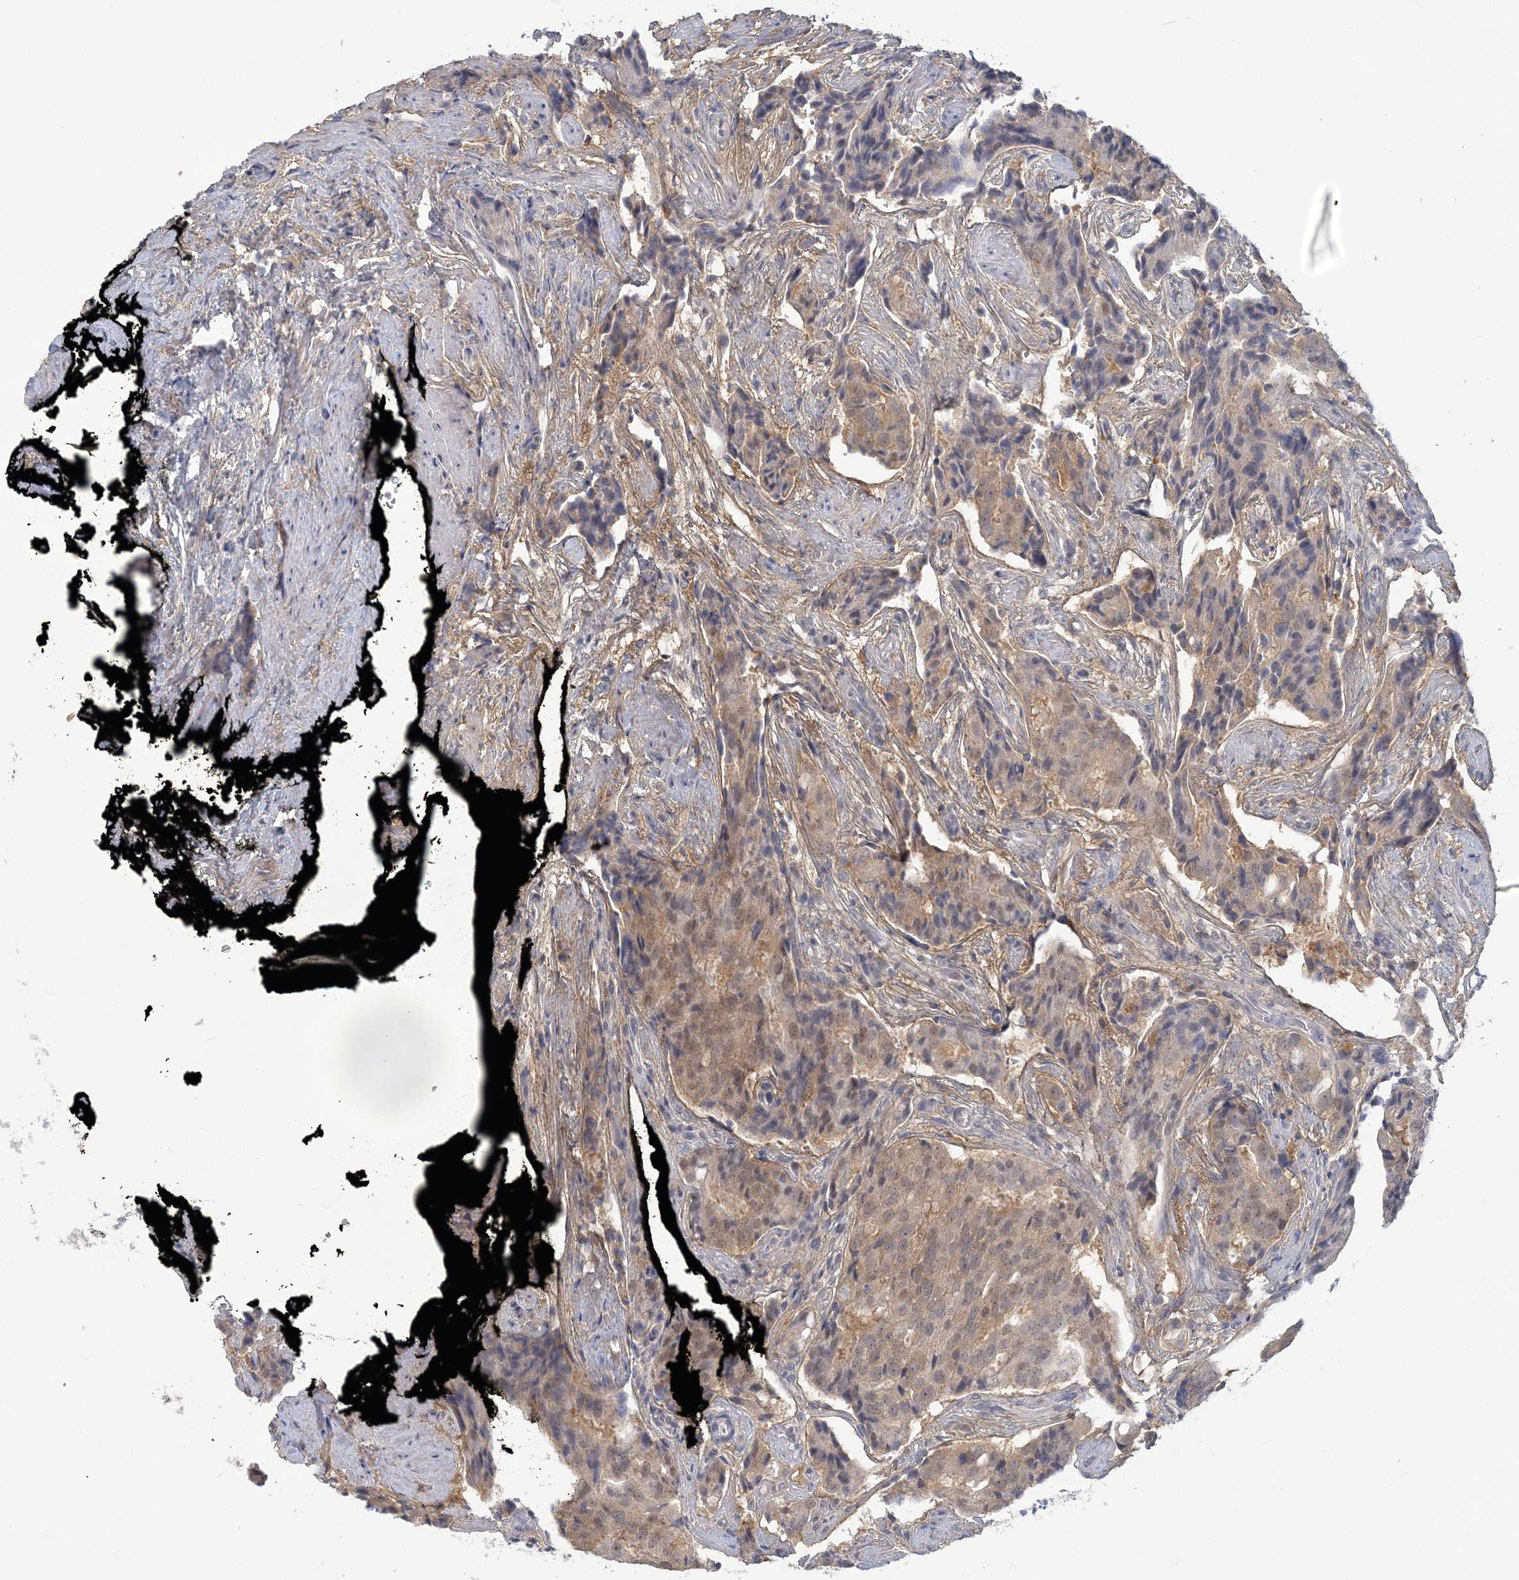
{"staining": {"intensity": "weak", "quantity": ">75%", "location": "cytoplasmic/membranous,nuclear"}, "tissue": "prostate cancer", "cell_type": "Tumor cells", "image_type": "cancer", "snomed": [{"axis": "morphology", "description": "Adenocarcinoma, High grade"}, {"axis": "topography", "description": "Prostate"}], "caption": "A brown stain shows weak cytoplasmic/membranous and nuclear positivity of a protein in human adenocarcinoma (high-grade) (prostate) tumor cells. Immunohistochemistry (ihc) stains the protein in brown and the nuclei are stained blue.", "gene": "ANKS1A", "patient": {"sex": "male", "age": 58}}